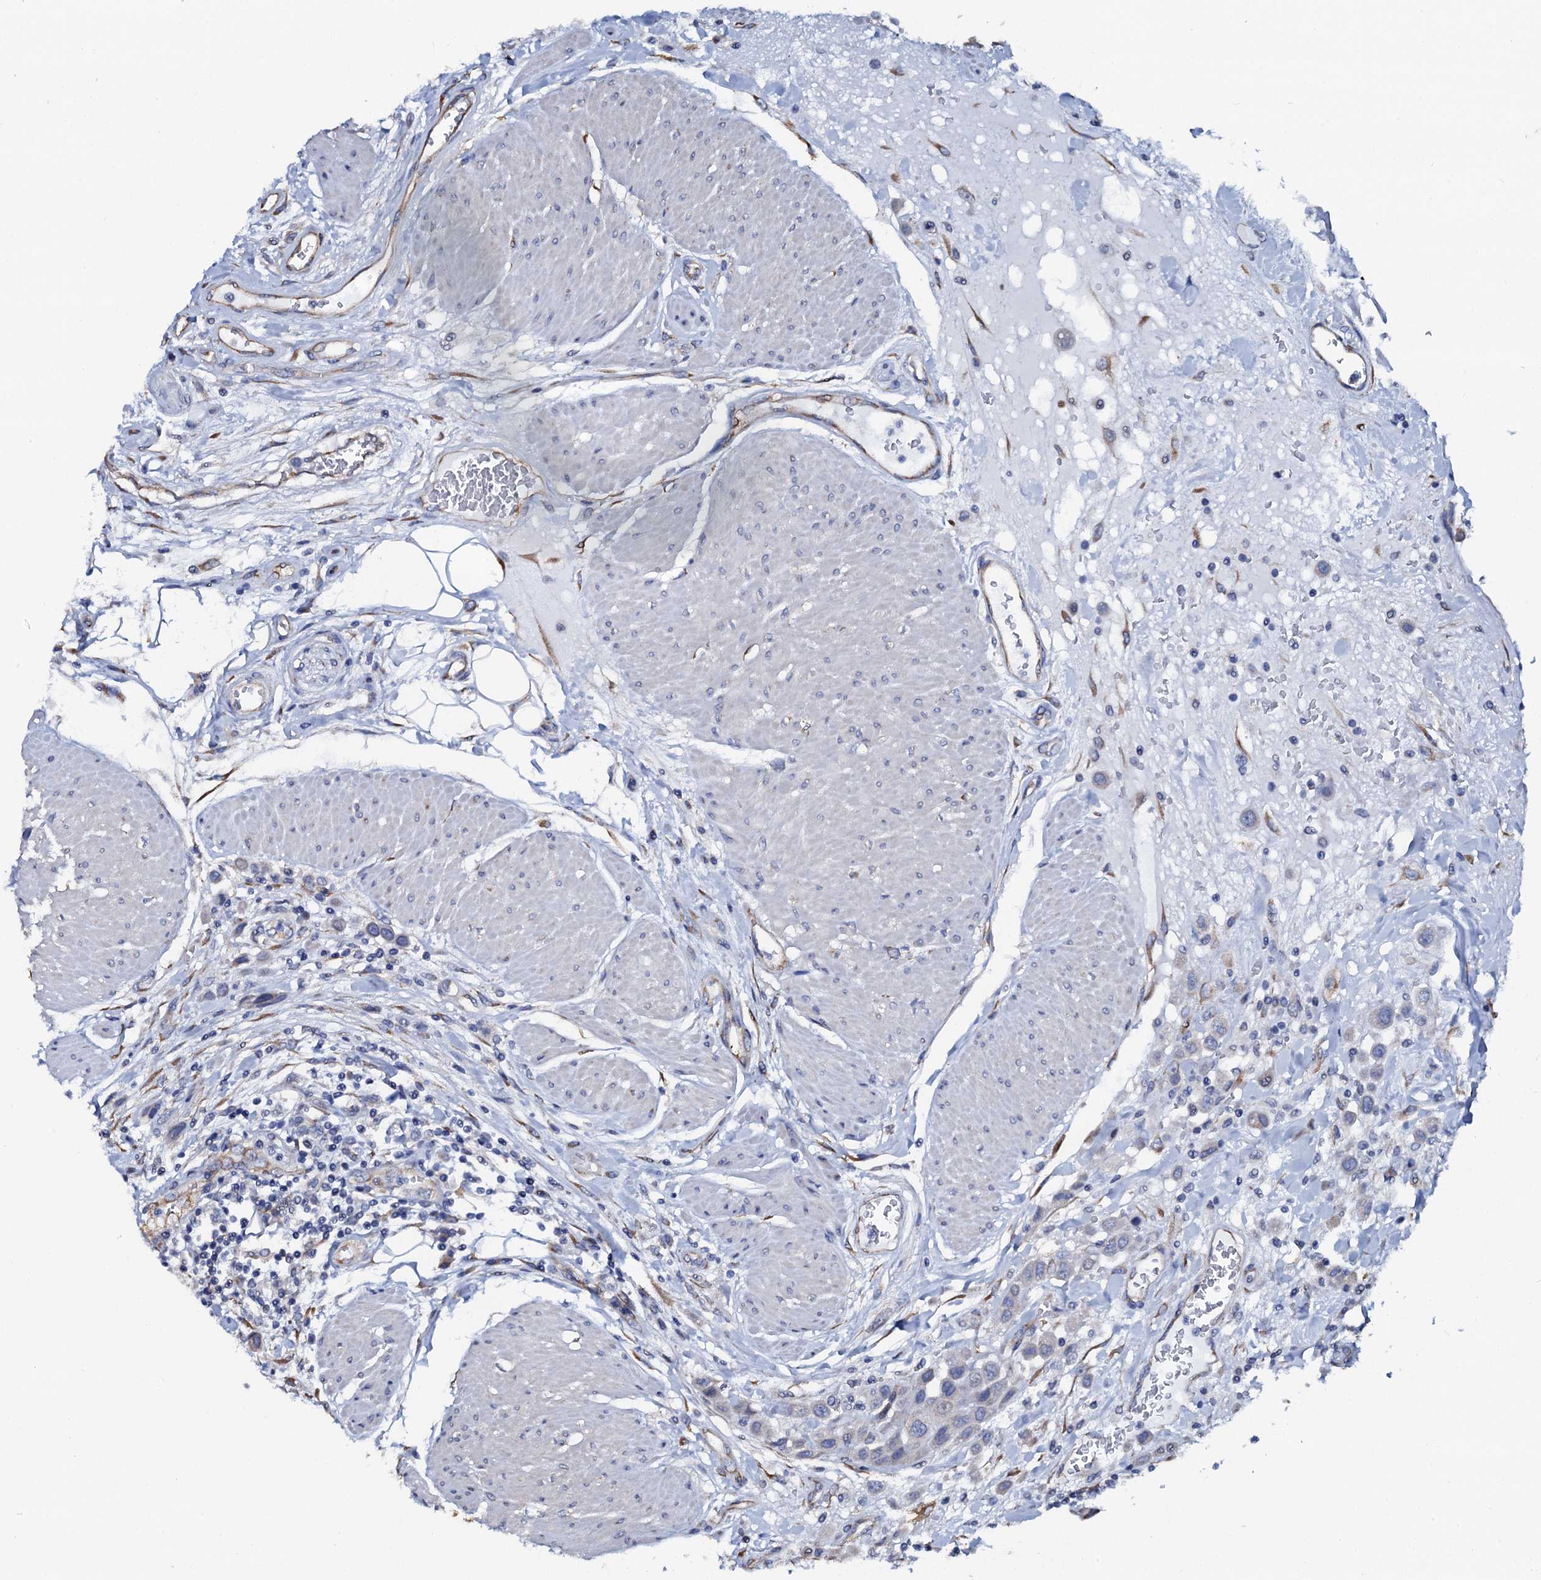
{"staining": {"intensity": "negative", "quantity": "none", "location": "none"}, "tissue": "urothelial cancer", "cell_type": "Tumor cells", "image_type": "cancer", "snomed": [{"axis": "morphology", "description": "Urothelial carcinoma, High grade"}, {"axis": "topography", "description": "Urinary bladder"}], "caption": "This image is of urothelial cancer stained with IHC to label a protein in brown with the nuclei are counter-stained blue. There is no positivity in tumor cells. Brightfield microscopy of immunohistochemistry (IHC) stained with DAB (3,3'-diaminobenzidine) (brown) and hematoxylin (blue), captured at high magnification.", "gene": "AKAP3", "patient": {"sex": "male", "age": 50}}